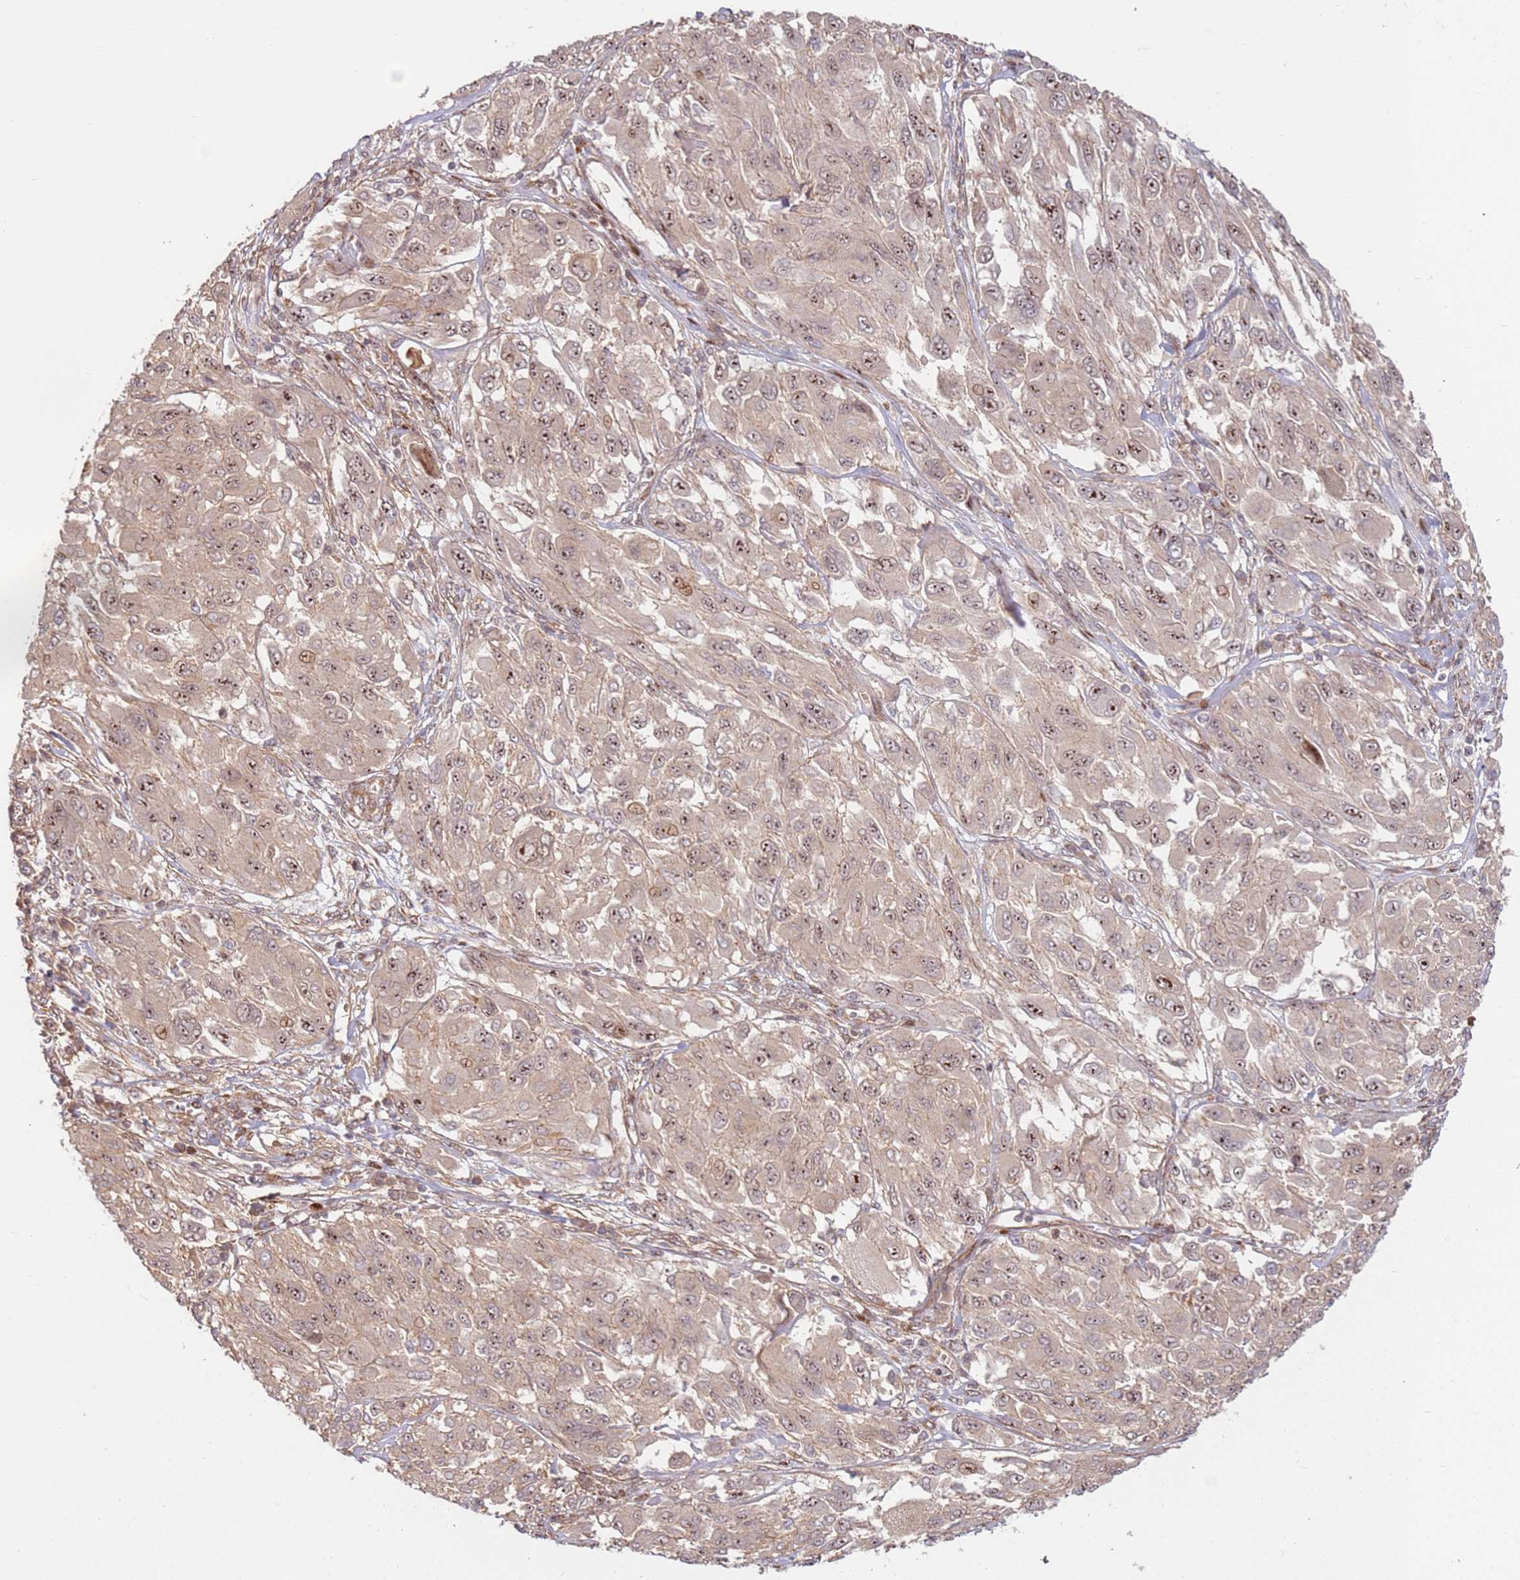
{"staining": {"intensity": "moderate", "quantity": ">75%", "location": "cytoplasmic/membranous,nuclear"}, "tissue": "melanoma", "cell_type": "Tumor cells", "image_type": "cancer", "snomed": [{"axis": "morphology", "description": "Malignant melanoma, NOS"}, {"axis": "topography", "description": "Skin"}], "caption": "Tumor cells exhibit medium levels of moderate cytoplasmic/membranous and nuclear positivity in about >75% of cells in human malignant melanoma.", "gene": "TMEM233", "patient": {"sex": "female", "age": 91}}